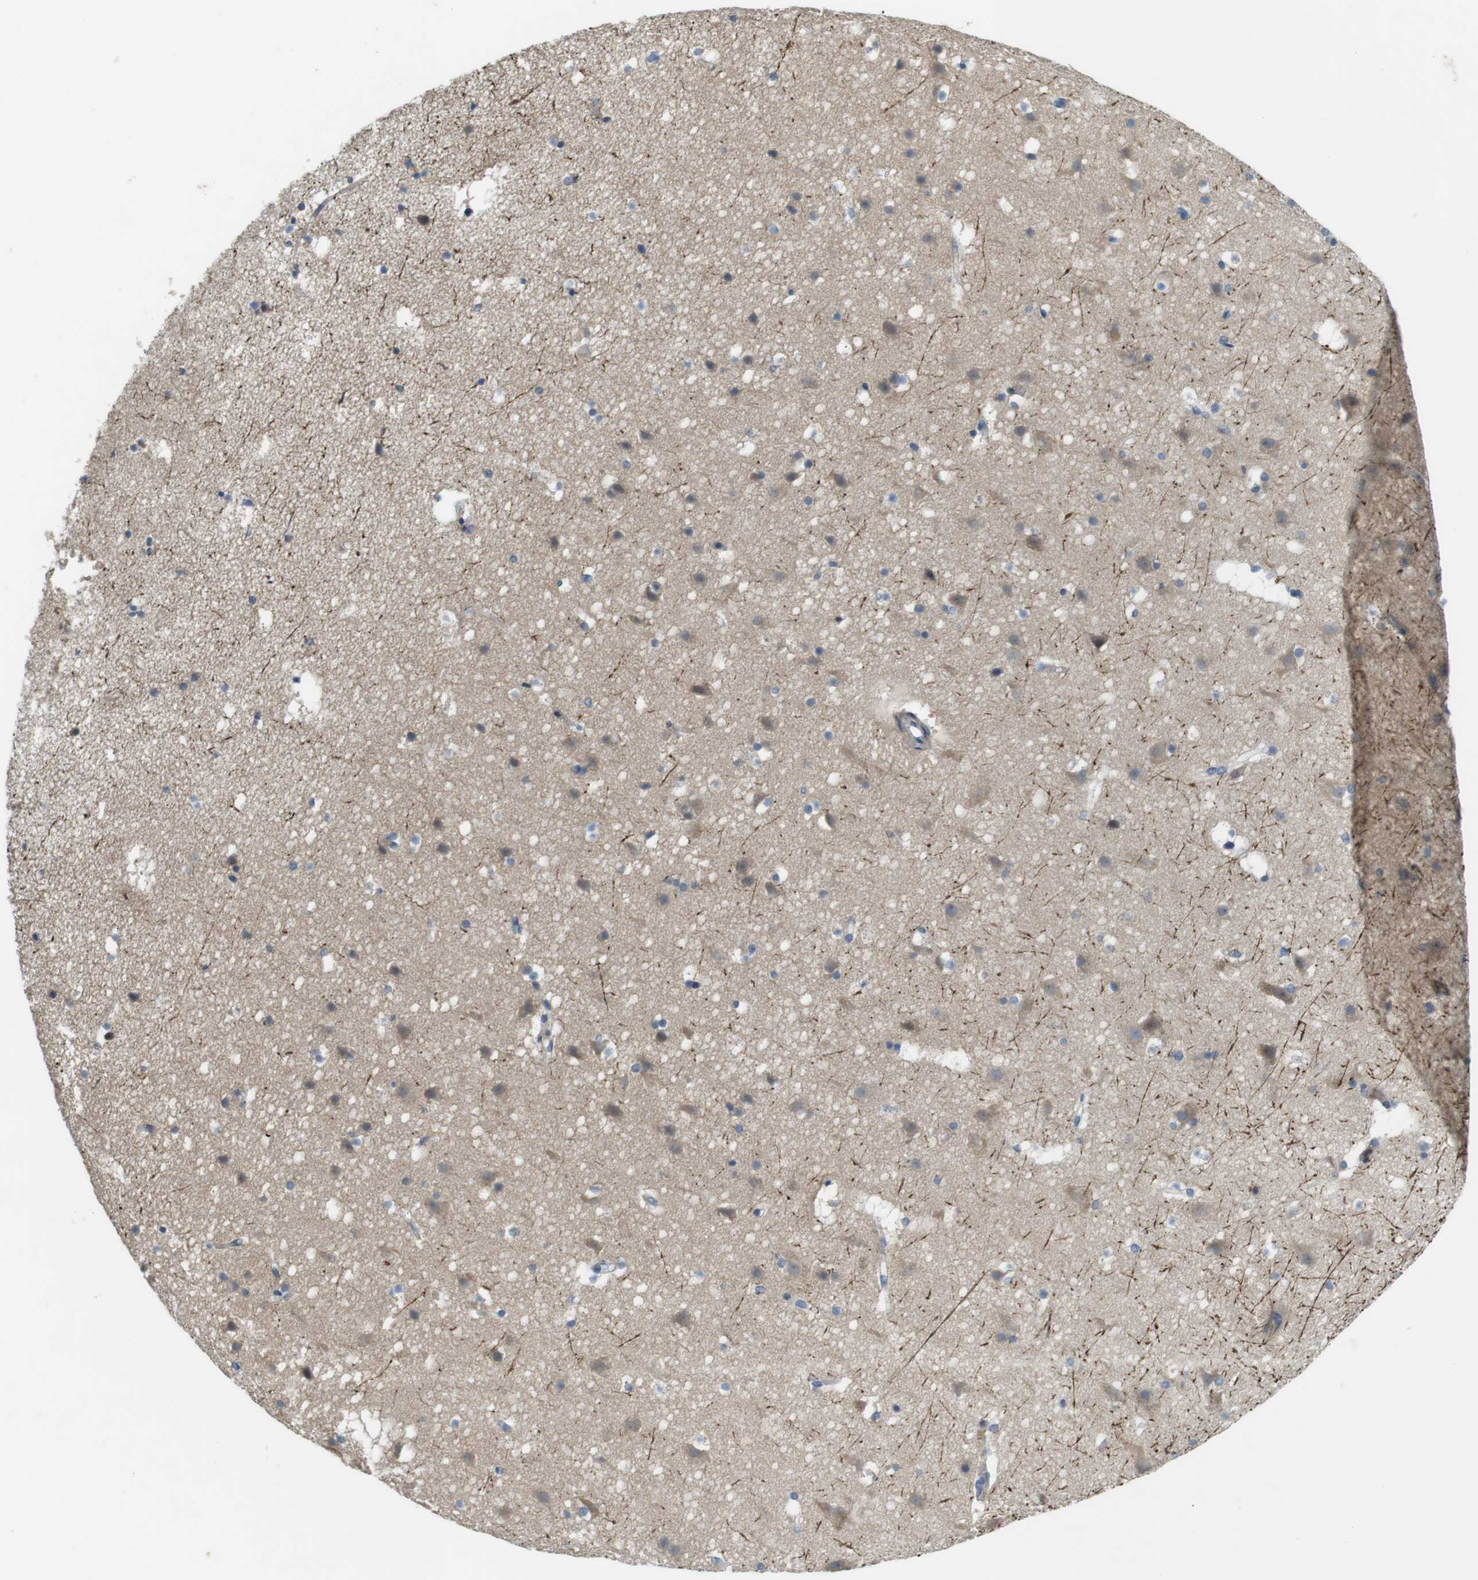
{"staining": {"intensity": "weak", "quantity": "25%-75%", "location": "cytoplasmic/membranous"}, "tissue": "cerebral cortex", "cell_type": "Endothelial cells", "image_type": "normal", "snomed": [{"axis": "morphology", "description": "Normal tissue, NOS"}, {"axis": "topography", "description": "Cerebral cortex"}], "caption": "A micrograph of human cerebral cortex stained for a protein reveals weak cytoplasmic/membranous brown staining in endothelial cells. (DAB (3,3'-diaminobenzidine) = brown stain, brightfield microscopy at high magnification).", "gene": "TYW1", "patient": {"sex": "male", "age": 45}}